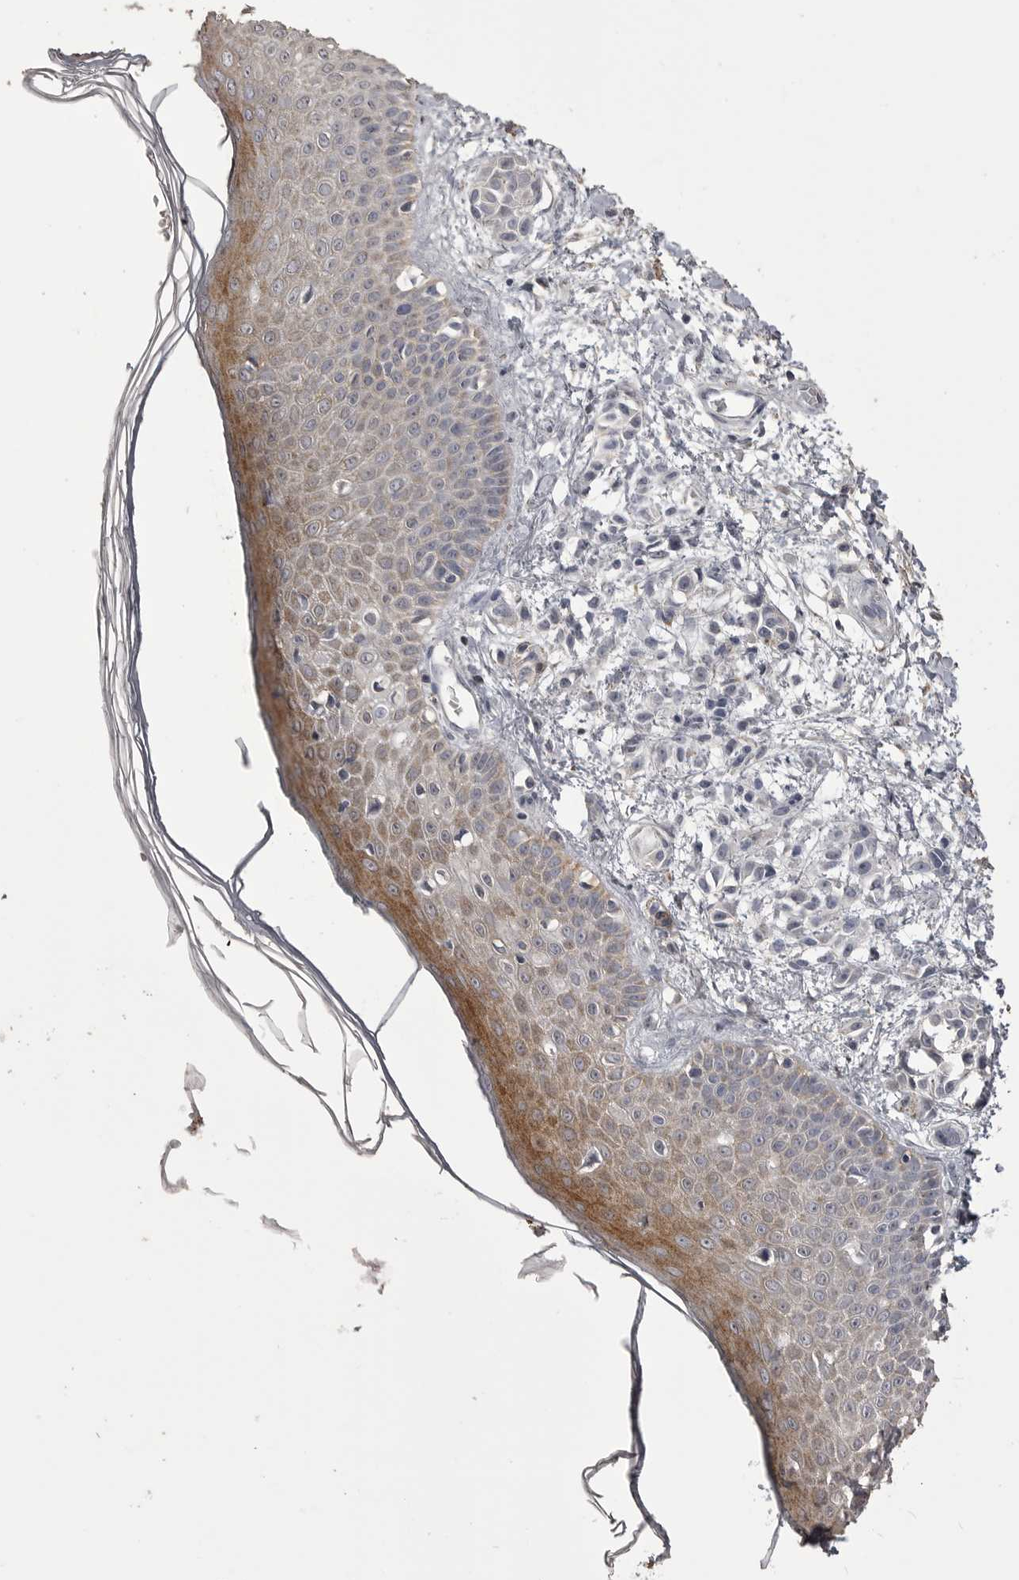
{"staining": {"intensity": "weak", "quantity": ">75%", "location": "cytoplasmic/membranous"}, "tissue": "skin", "cell_type": "Fibroblasts", "image_type": "normal", "snomed": [{"axis": "morphology", "description": "Normal tissue, NOS"}, {"axis": "morphology", "description": "Inflammation, NOS"}, {"axis": "topography", "description": "Skin"}], "caption": "Skin stained with DAB (3,3'-diaminobenzidine) IHC reveals low levels of weak cytoplasmic/membranous positivity in about >75% of fibroblasts. Using DAB (3,3'-diaminobenzidine) (brown) and hematoxylin (blue) stains, captured at high magnification using brightfield microscopy.", "gene": "MMP7", "patient": {"sex": "female", "age": 44}}